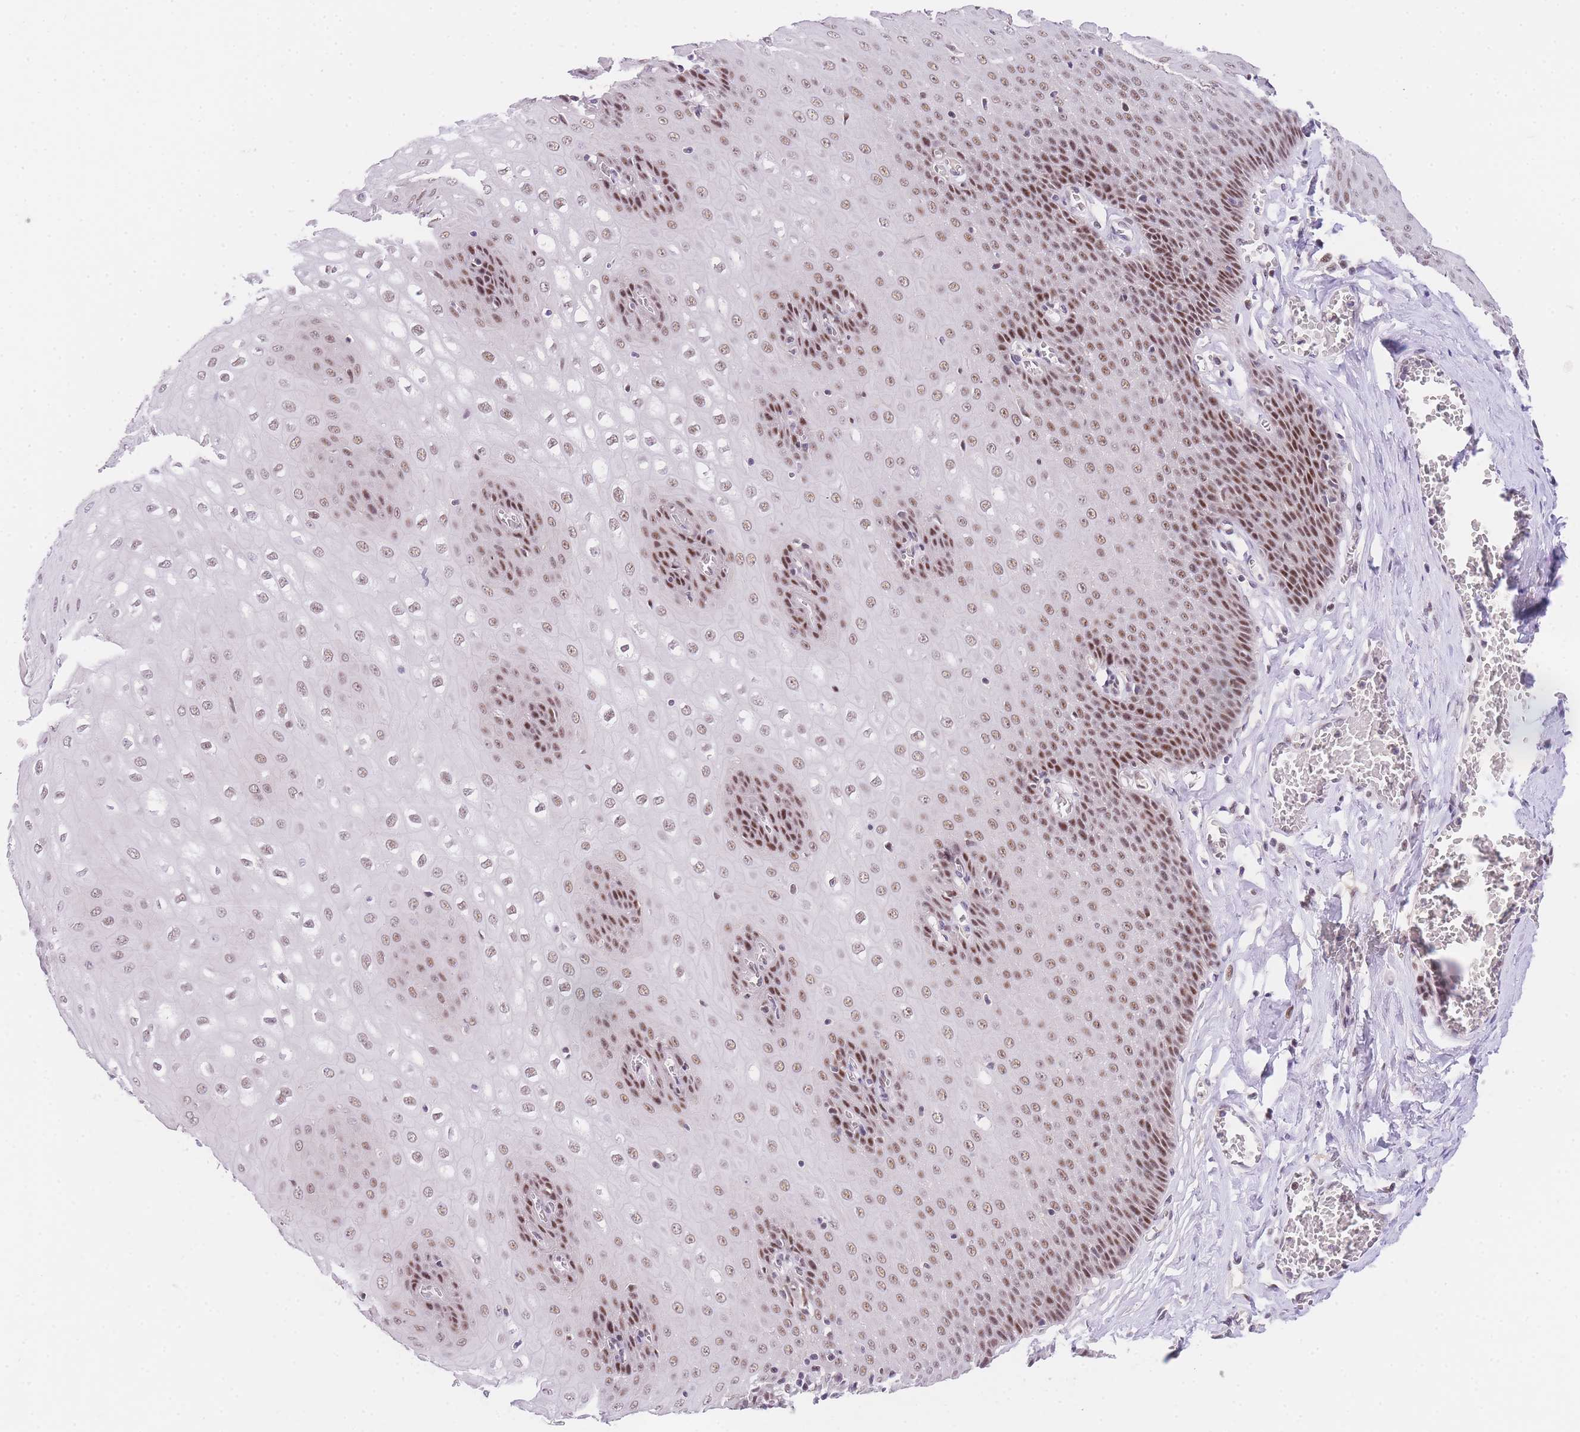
{"staining": {"intensity": "moderate", "quantity": ">75%", "location": "nuclear"}, "tissue": "esophagus", "cell_type": "Squamous epithelial cells", "image_type": "normal", "snomed": [{"axis": "morphology", "description": "Normal tissue, NOS"}, {"axis": "topography", "description": "Esophagus"}], "caption": "Human esophagus stained for a protein (brown) reveals moderate nuclear positive staining in about >75% of squamous epithelial cells.", "gene": "SLC35F2", "patient": {"sex": "male", "age": 60}}